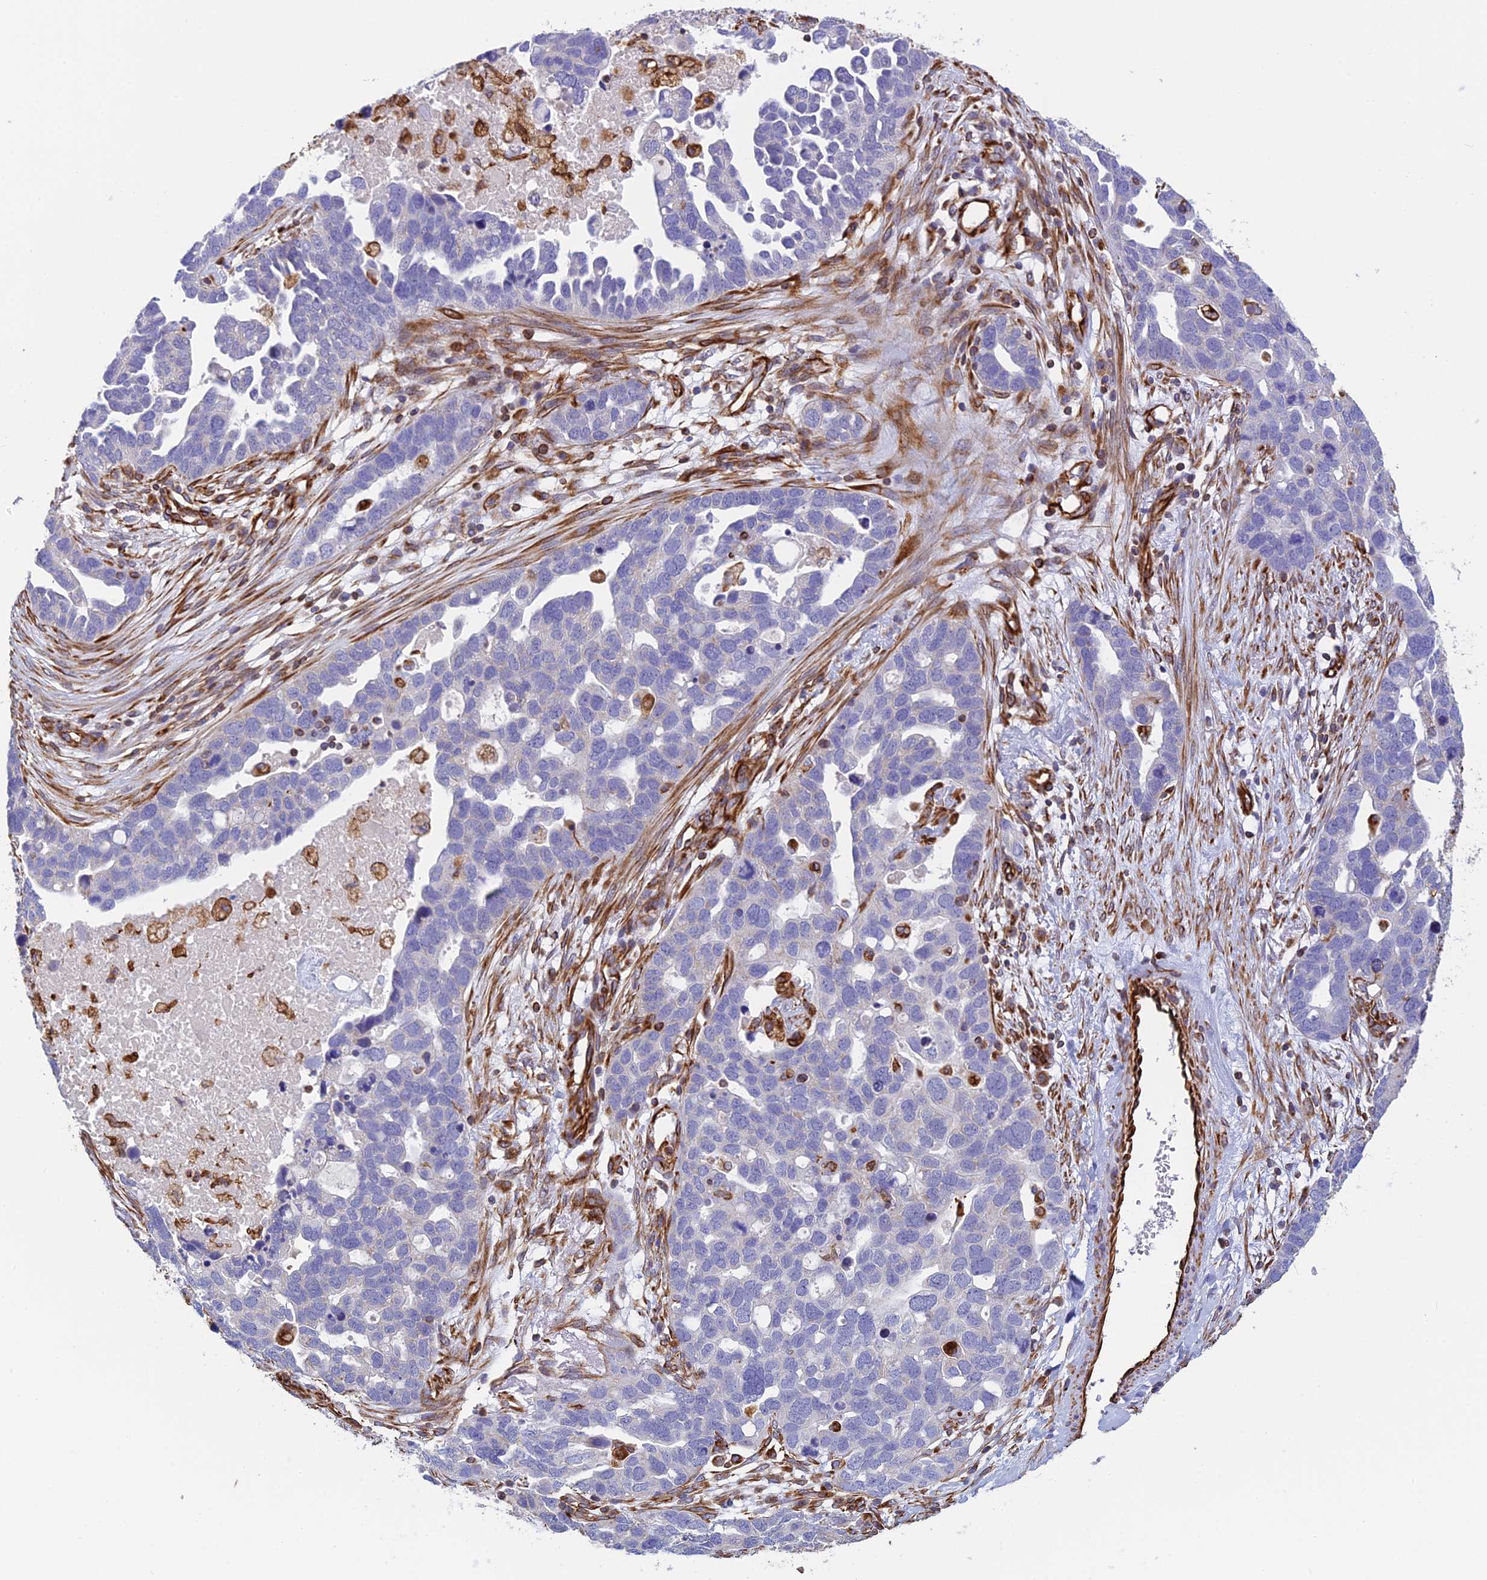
{"staining": {"intensity": "negative", "quantity": "none", "location": "none"}, "tissue": "ovarian cancer", "cell_type": "Tumor cells", "image_type": "cancer", "snomed": [{"axis": "morphology", "description": "Cystadenocarcinoma, serous, NOS"}, {"axis": "topography", "description": "Ovary"}], "caption": "Immunohistochemistry photomicrograph of ovarian cancer stained for a protein (brown), which demonstrates no expression in tumor cells.", "gene": "FBXL20", "patient": {"sex": "female", "age": 54}}